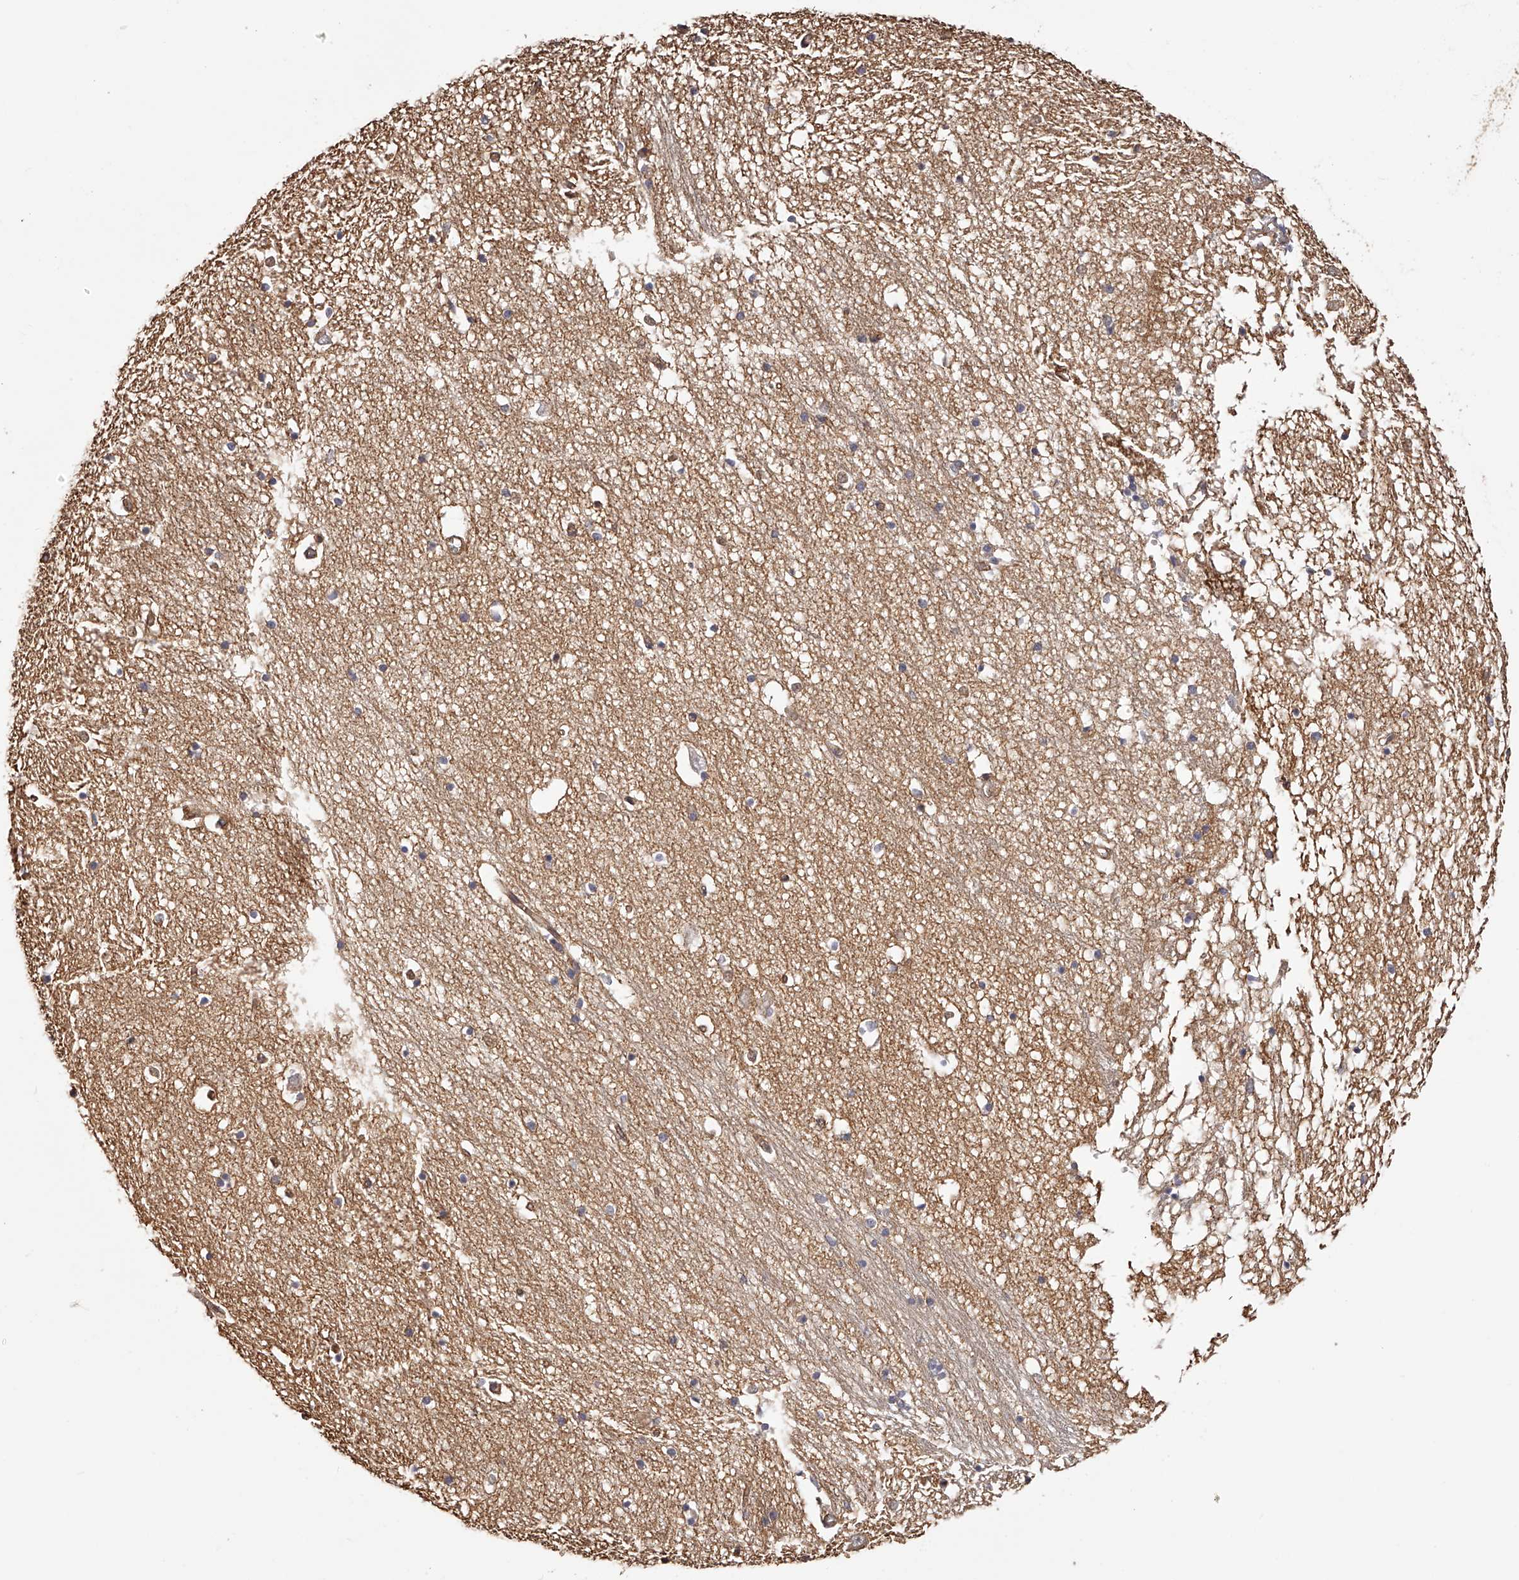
{"staining": {"intensity": "weak", "quantity": "<25%", "location": "cytoplasmic/membranous"}, "tissue": "hippocampus", "cell_type": "Glial cells", "image_type": "normal", "snomed": [{"axis": "morphology", "description": "Normal tissue, NOS"}, {"axis": "topography", "description": "Hippocampus"}], "caption": "Image shows no significant protein positivity in glial cells of benign hippocampus.", "gene": "LTV1", "patient": {"sex": "male", "age": 70}}